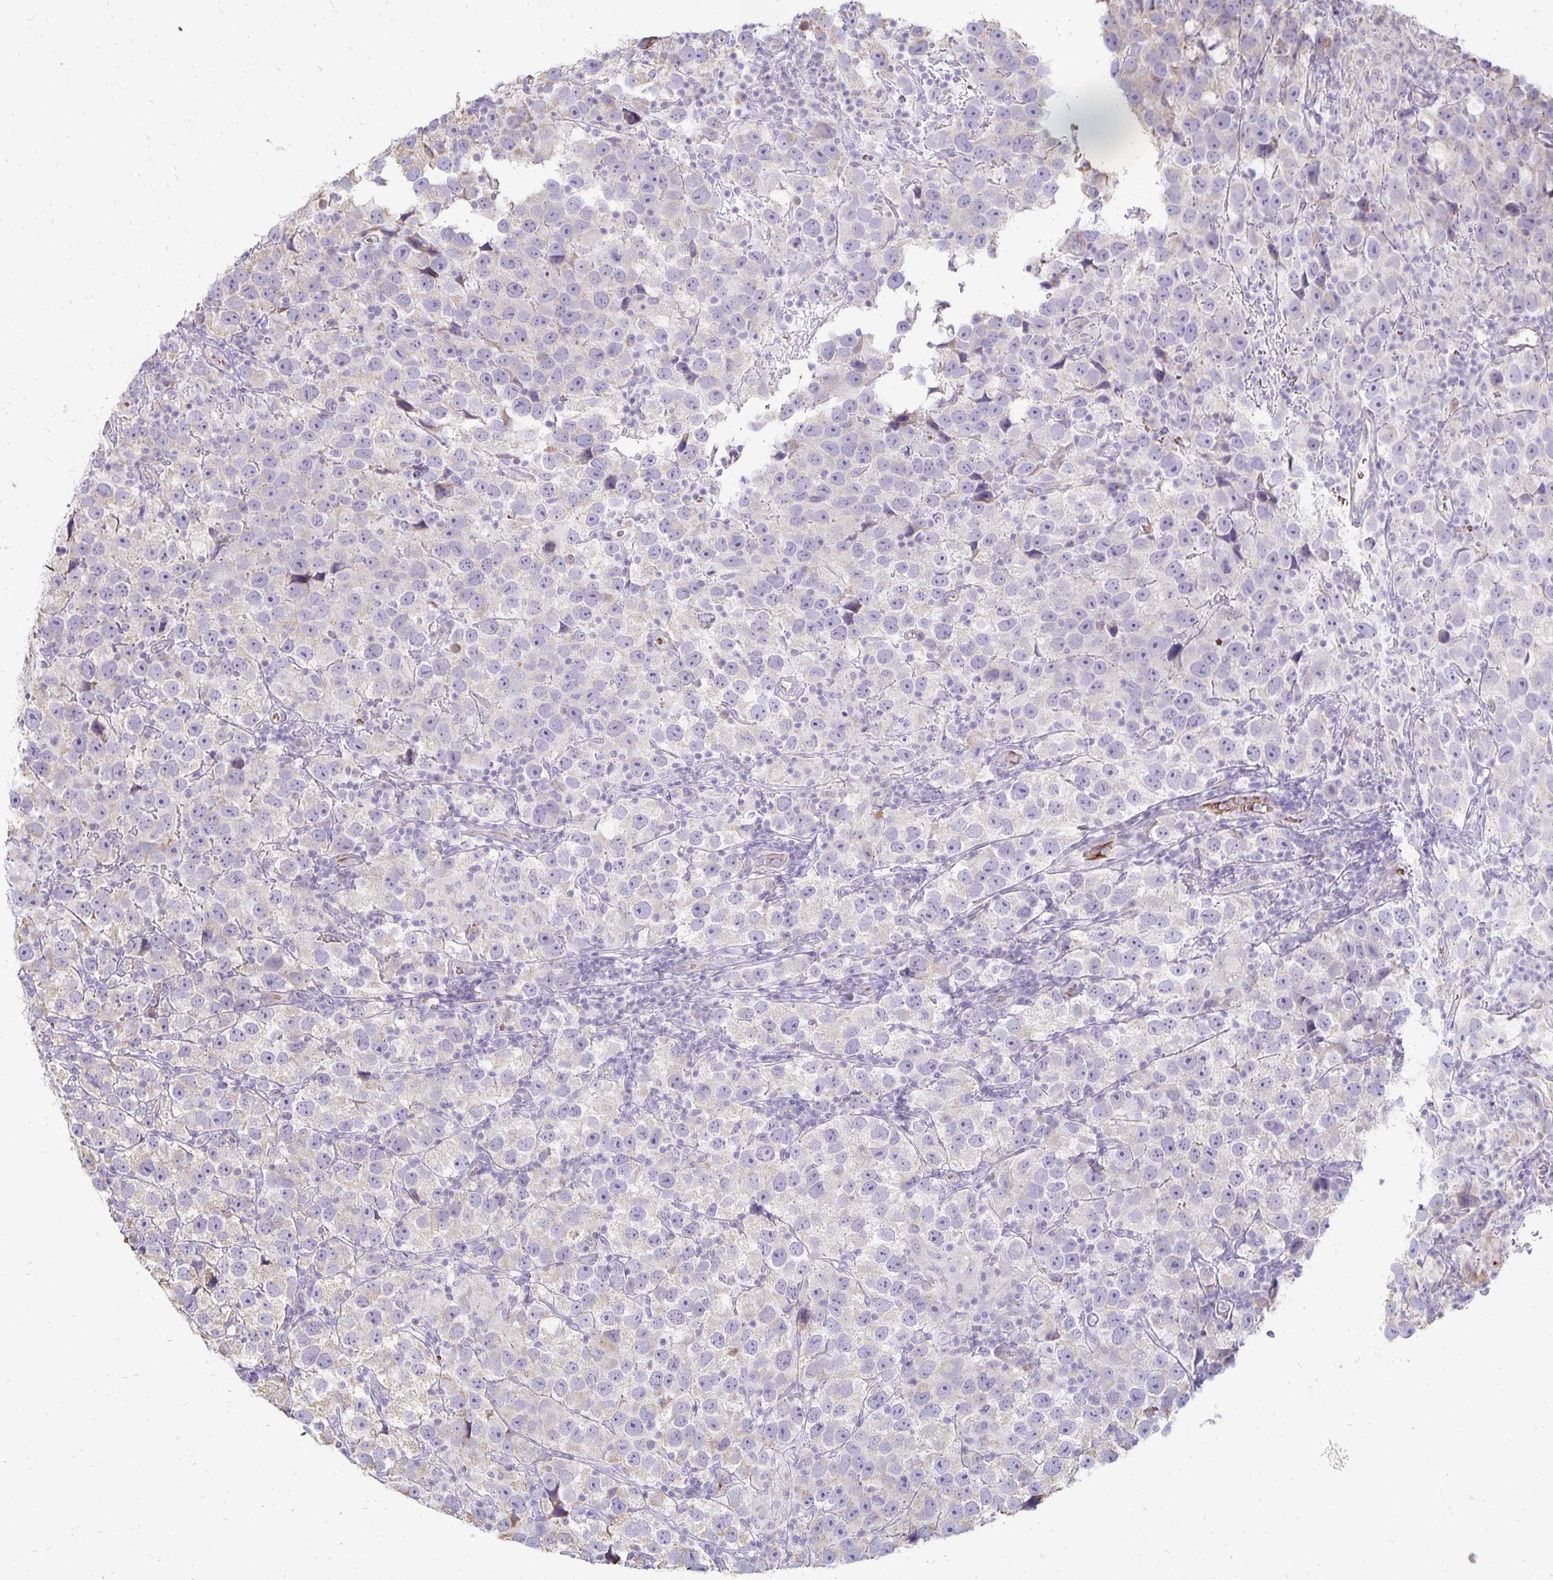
{"staining": {"intensity": "negative", "quantity": "none", "location": "none"}, "tissue": "testis cancer", "cell_type": "Tumor cells", "image_type": "cancer", "snomed": [{"axis": "morphology", "description": "Seminoma, NOS"}, {"axis": "topography", "description": "Testis"}], "caption": "Tumor cells show no significant protein staining in testis cancer.", "gene": "FN3K", "patient": {"sex": "male", "age": 26}}